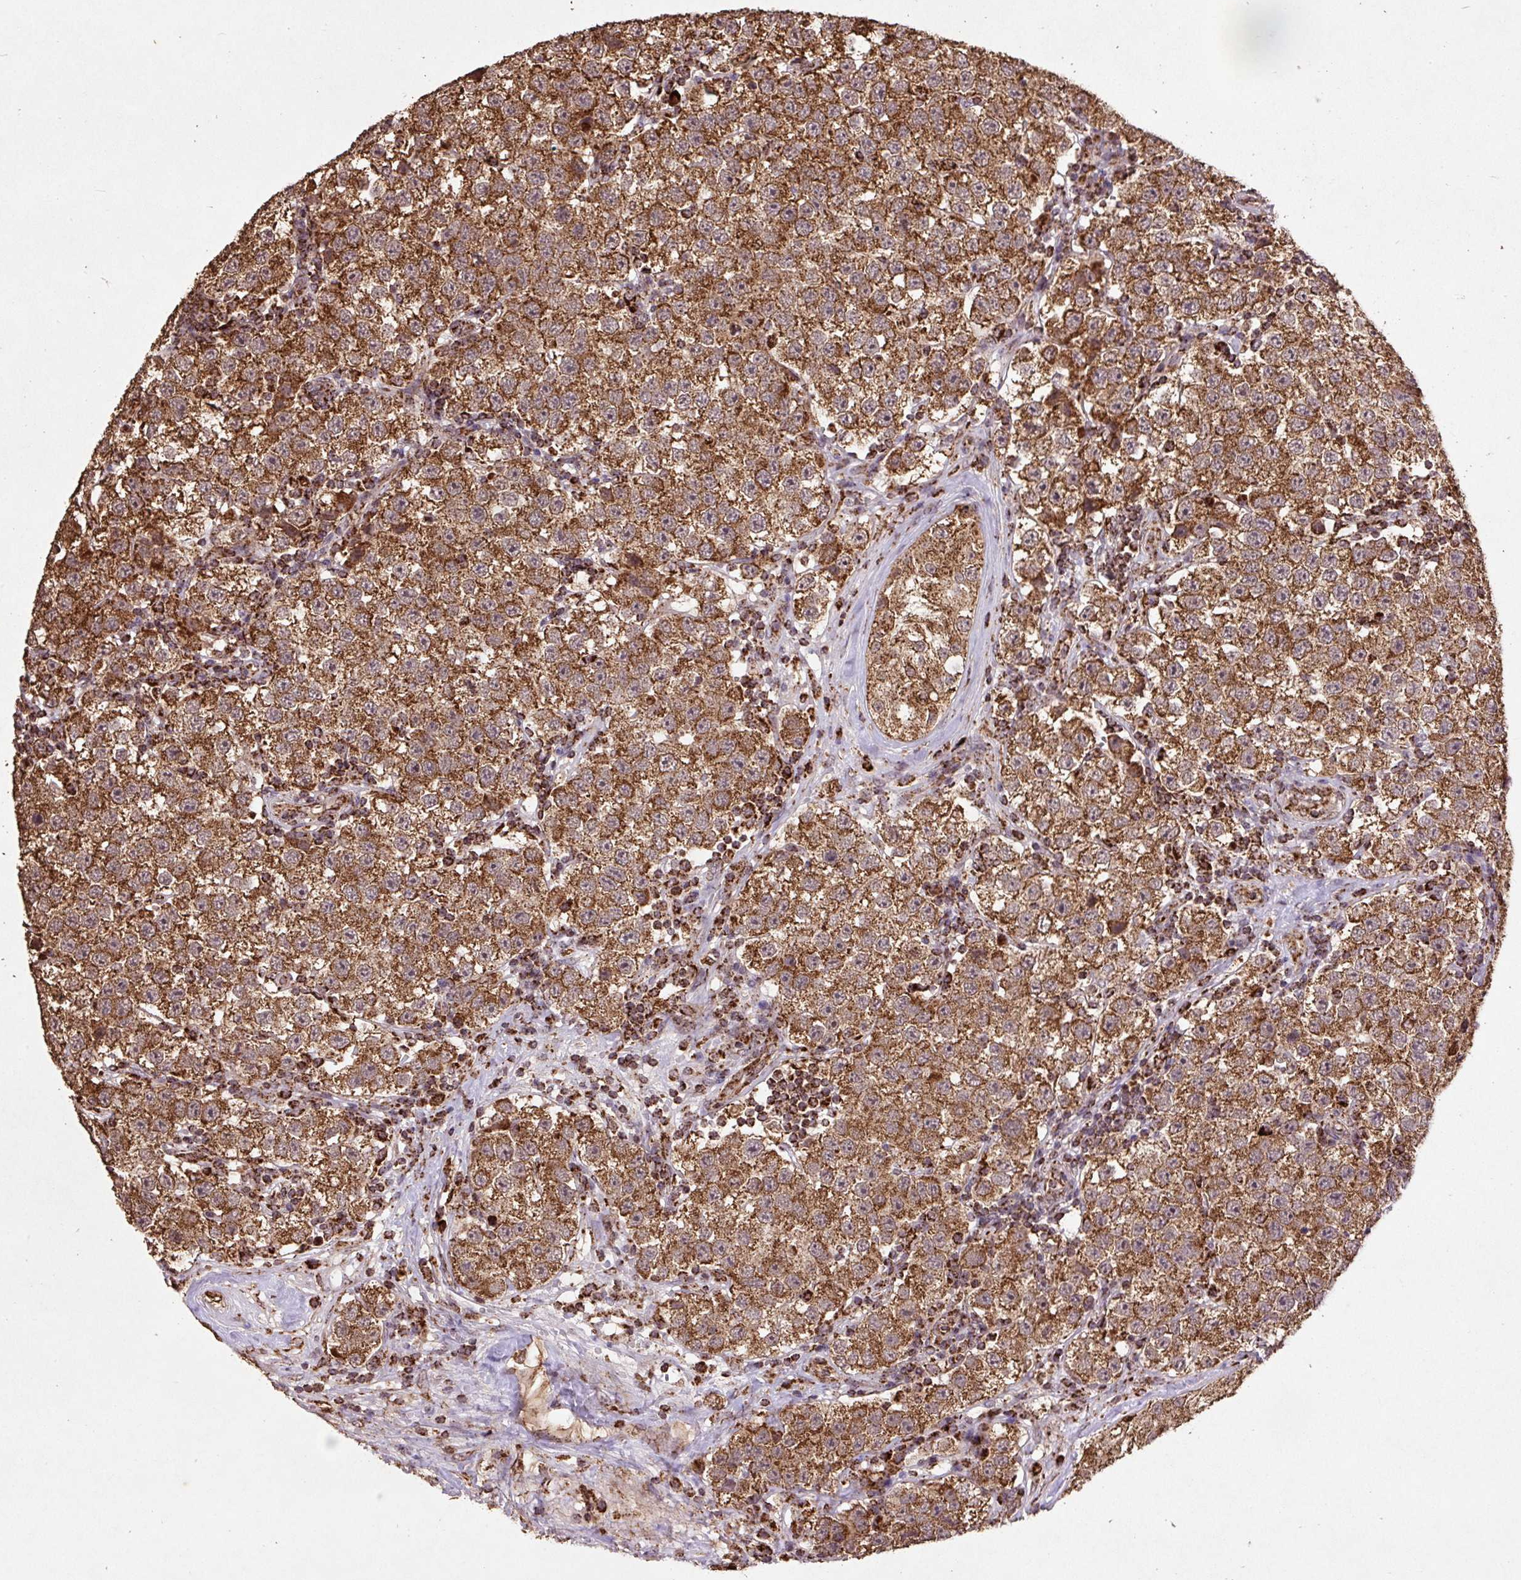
{"staining": {"intensity": "moderate", "quantity": ">75%", "location": "cytoplasmic/membranous"}, "tissue": "testis cancer", "cell_type": "Tumor cells", "image_type": "cancer", "snomed": [{"axis": "morphology", "description": "Seminoma, NOS"}, {"axis": "topography", "description": "Testis"}], "caption": "A histopathology image of human testis cancer stained for a protein exhibits moderate cytoplasmic/membranous brown staining in tumor cells. (DAB (3,3'-diaminobenzidine) IHC with brightfield microscopy, high magnification).", "gene": "ATP5F1A", "patient": {"sex": "male", "age": 34}}